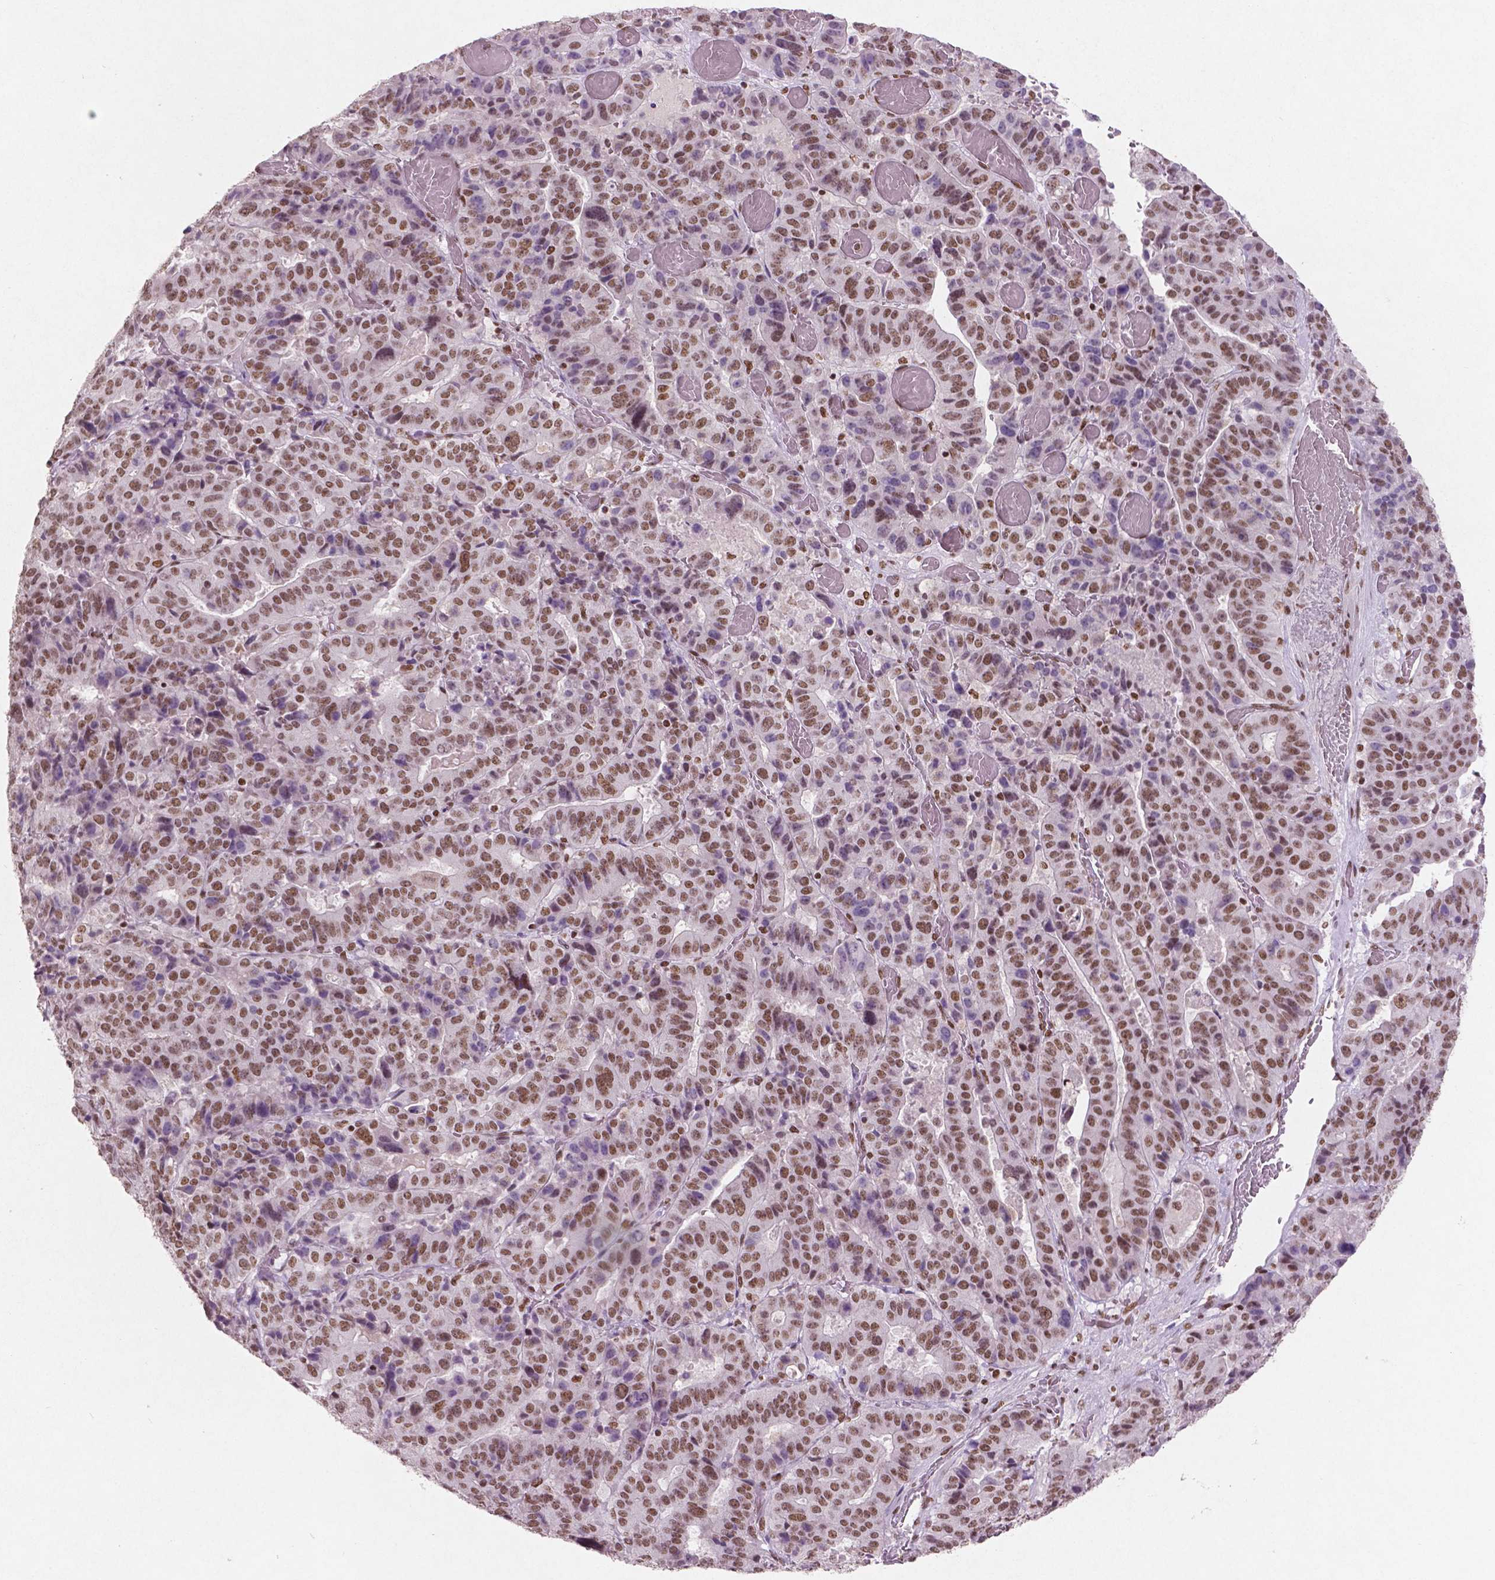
{"staining": {"intensity": "moderate", "quantity": ">75%", "location": "nuclear"}, "tissue": "stomach cancer", "cell_type": "Tumor cells", "image_type": "cancer", "snomed": [{"axis": "morphology", "description": "Adenocarcinoma, NOS"}, {"axis": "topography", "description": "Stomach"}], "caption": "Immunohistochemical staining of adenocarcinoma (stomach) displays medium levels of moderate nuclear expression in approximately >75% of tumor cells. The staining is performed using DAB (3,3'-diaminobenzidine) brown chromogen to label protein expression. The nuclei are counter-stained blue using hematoxylin.", "gene": "BRD4", "patient": {"sex": "male", "age": 48}}